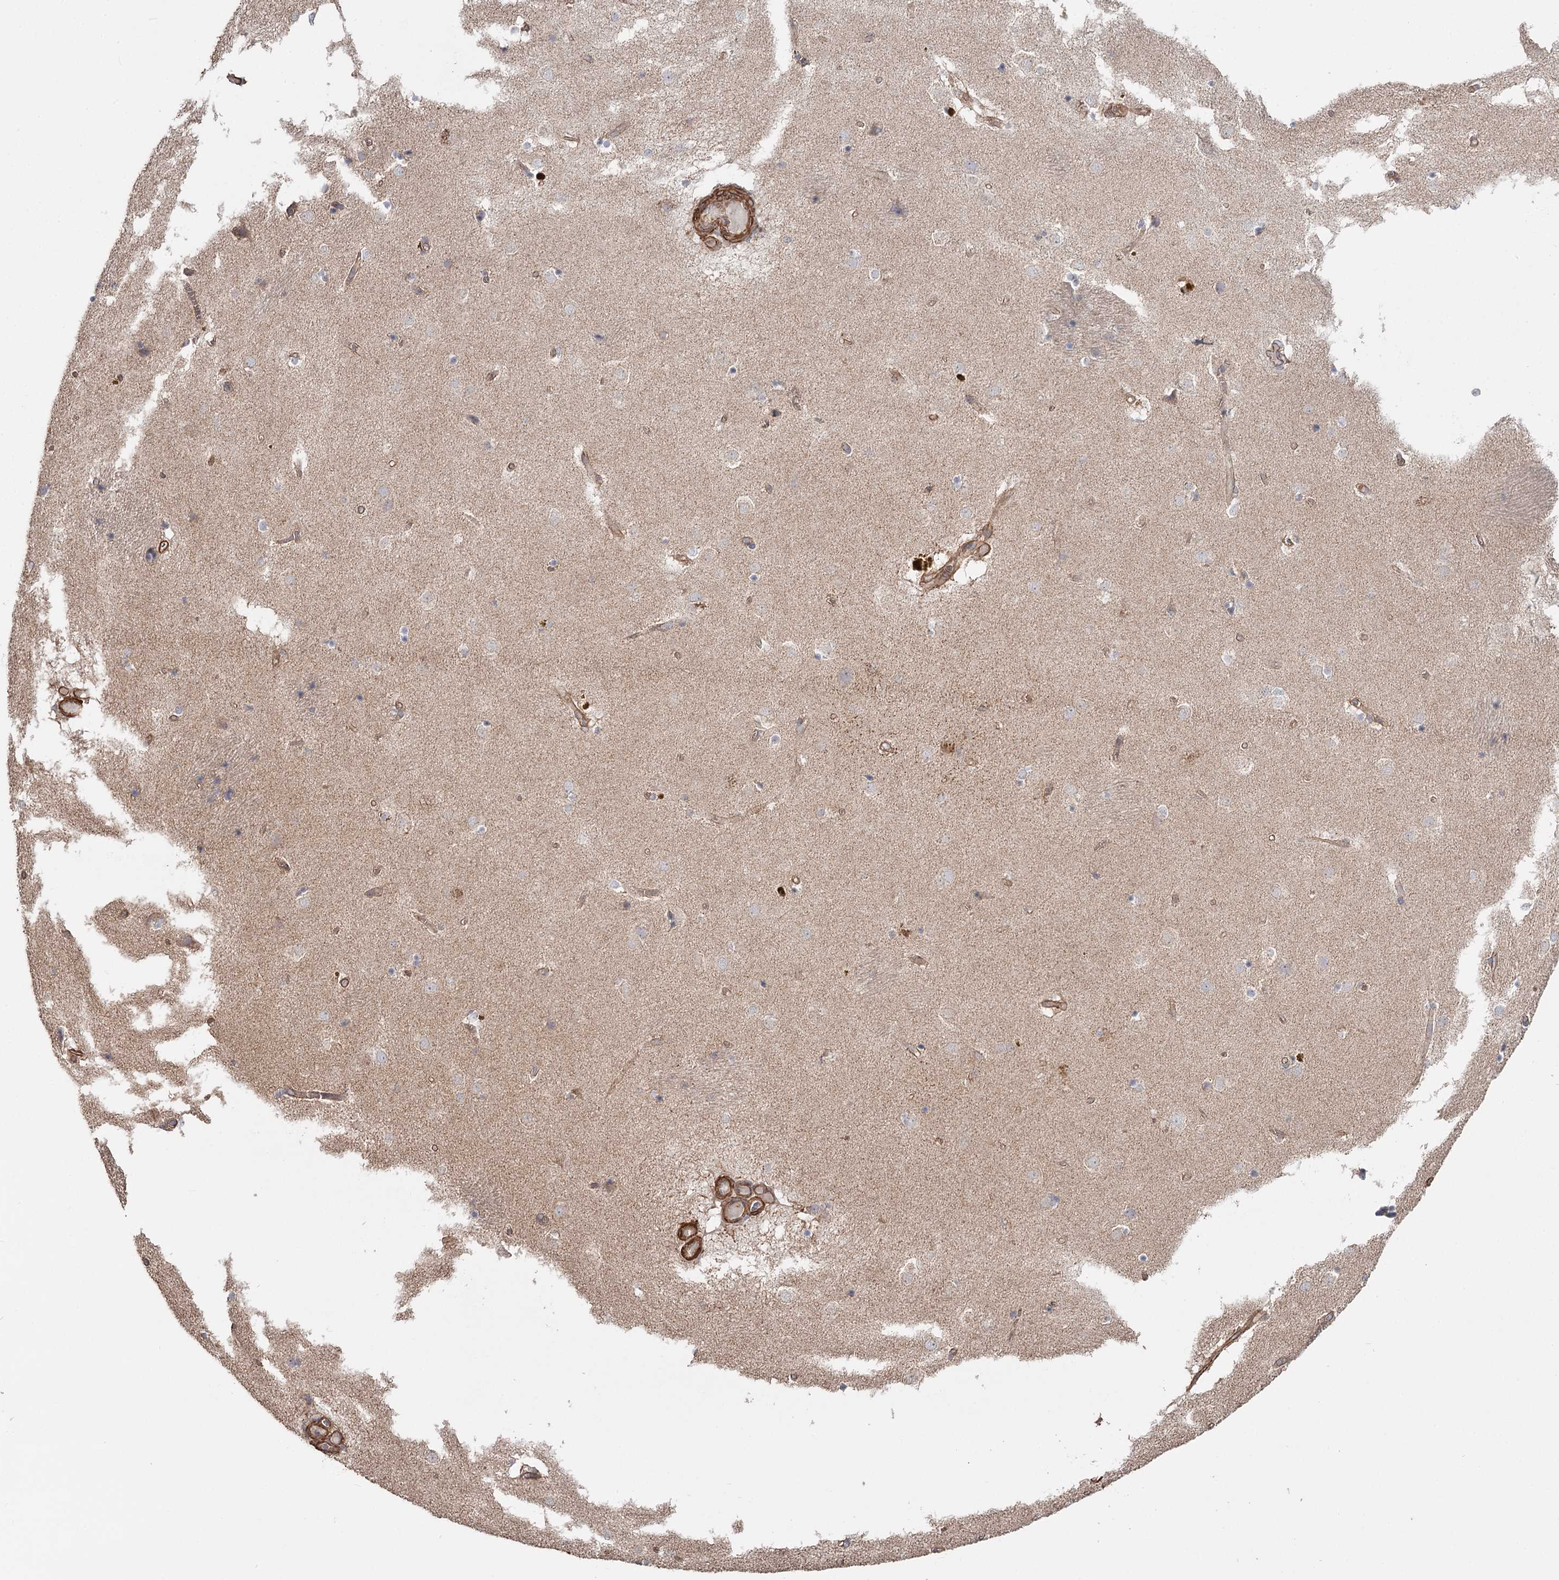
{"staining": {"intensity": "negative", "quantity": "none", "location": "none"}, "tissue": "caudate", "cell_type": "Glial cells", "image_type": "normal", "snomed": [{"axis": "morphology", "description": "Normal tissue, NOS"}, {"axis": "topography", "description": "Lateral ventricle wall"}], "caption": "This is a image of immunohistochemistry (IHC) staining of normal caudate, which shows no positivity in glial cells. (Stains: DAB immunohistochemistry with hematoxylin counter stain, Microscopy: brightfield microscopy at high magnification).", "gene": "DHRS9", "patient": {"sex": "male", "age": 70}}